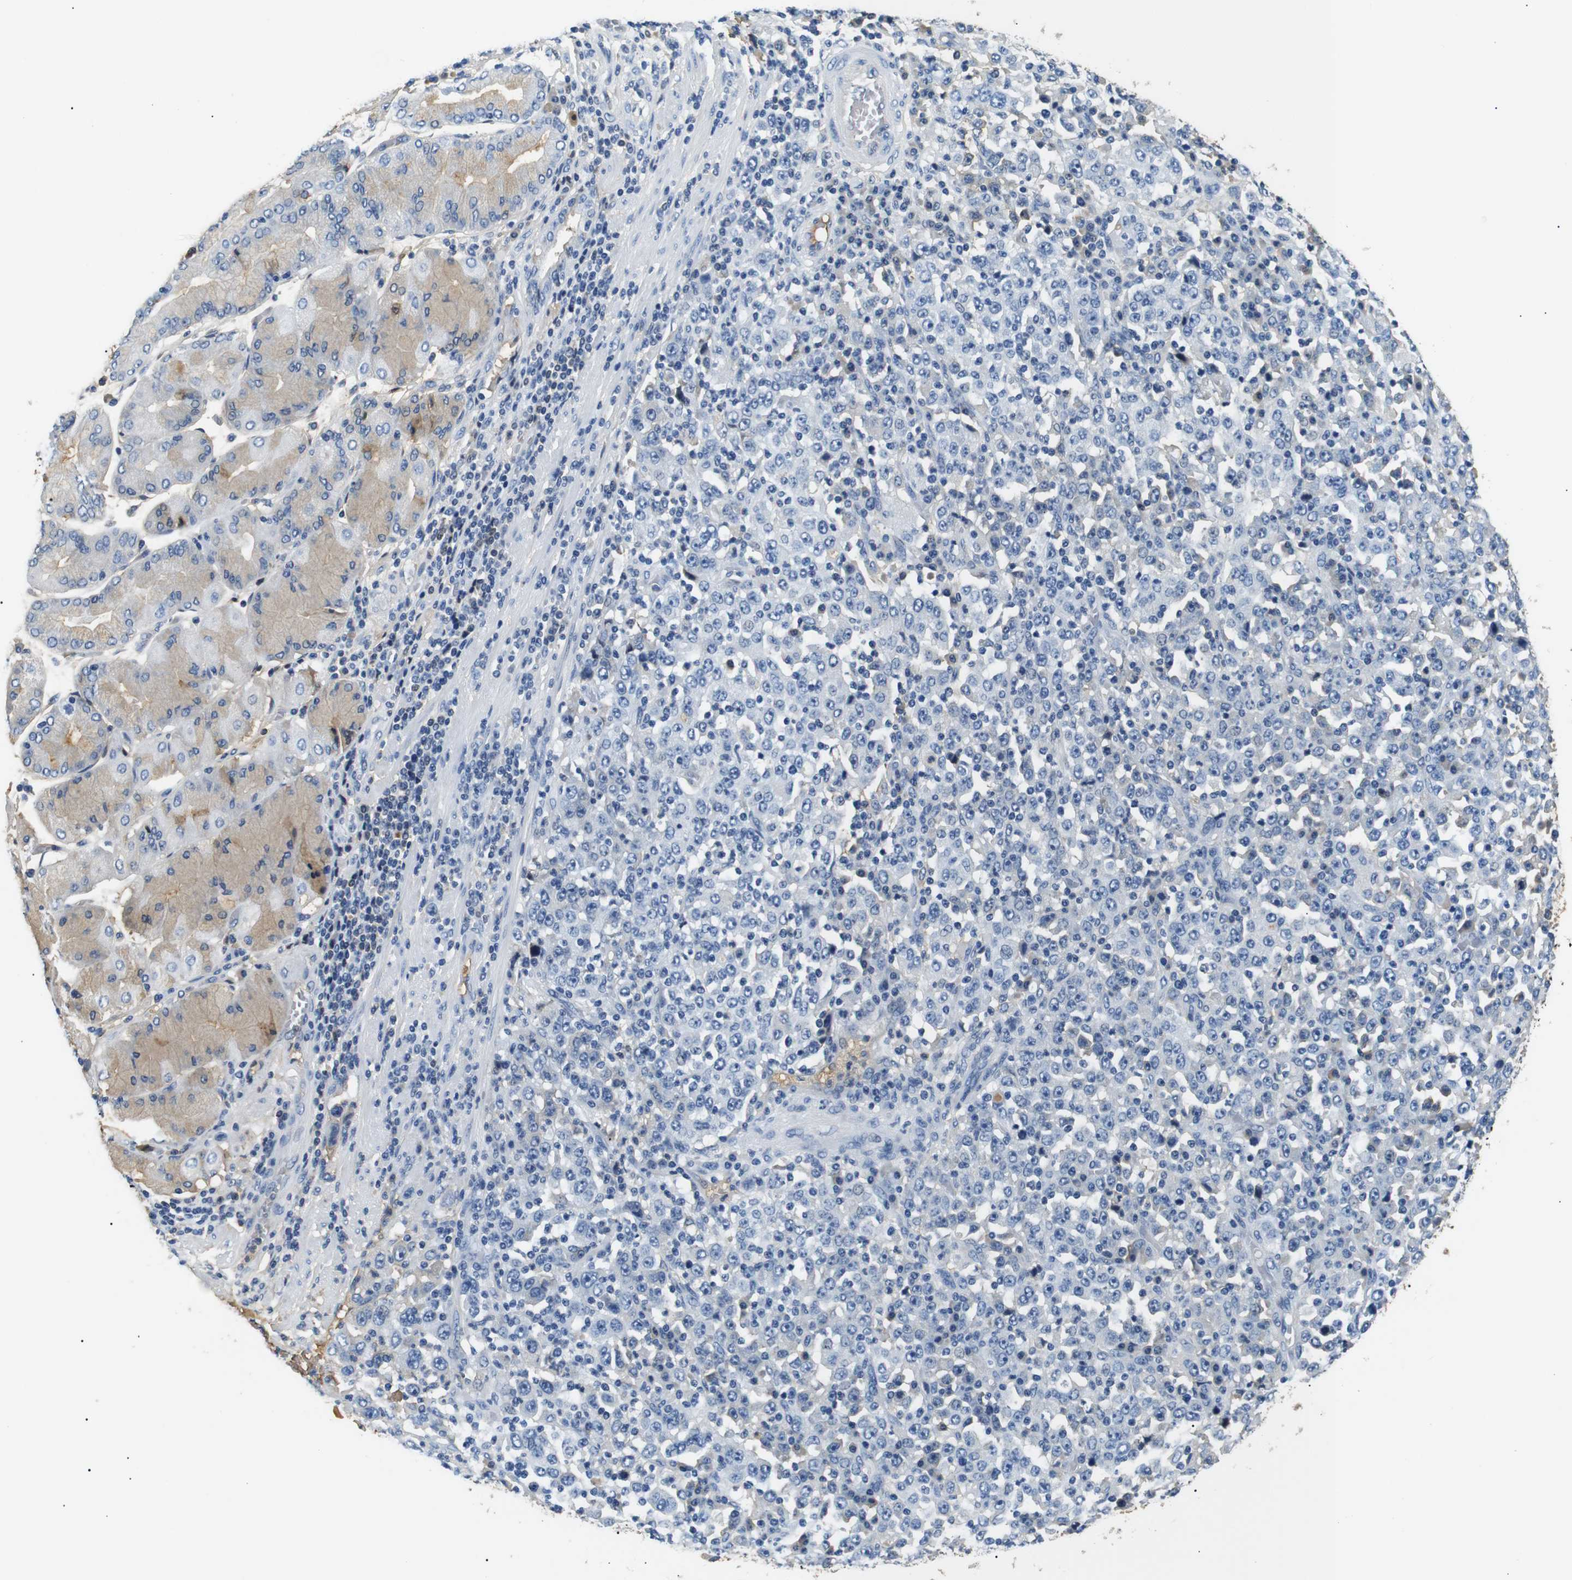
{"staining": {"intensity": "negative", "quantity": "none", "location": "none"}, "tissue": "stomach cancer", "cell_type": "Tumor cells", "image_type": "cancer", "snomed": [{"axis": "morphology", "description": "Normal tissue, NOS"}, {"axis": "morphology", "description": "Adenocarcinoma, NOS"}, {"axis": "topography", "description": "Stomach, upper"}, {"axis": "topography", "description": "Stomach"}], "caption": "Tumor cells show no significant protein positivity in stomach adenocarcinoma.", "gene": "LHCGR", "patient": {"sex": "male", "age": 59}}